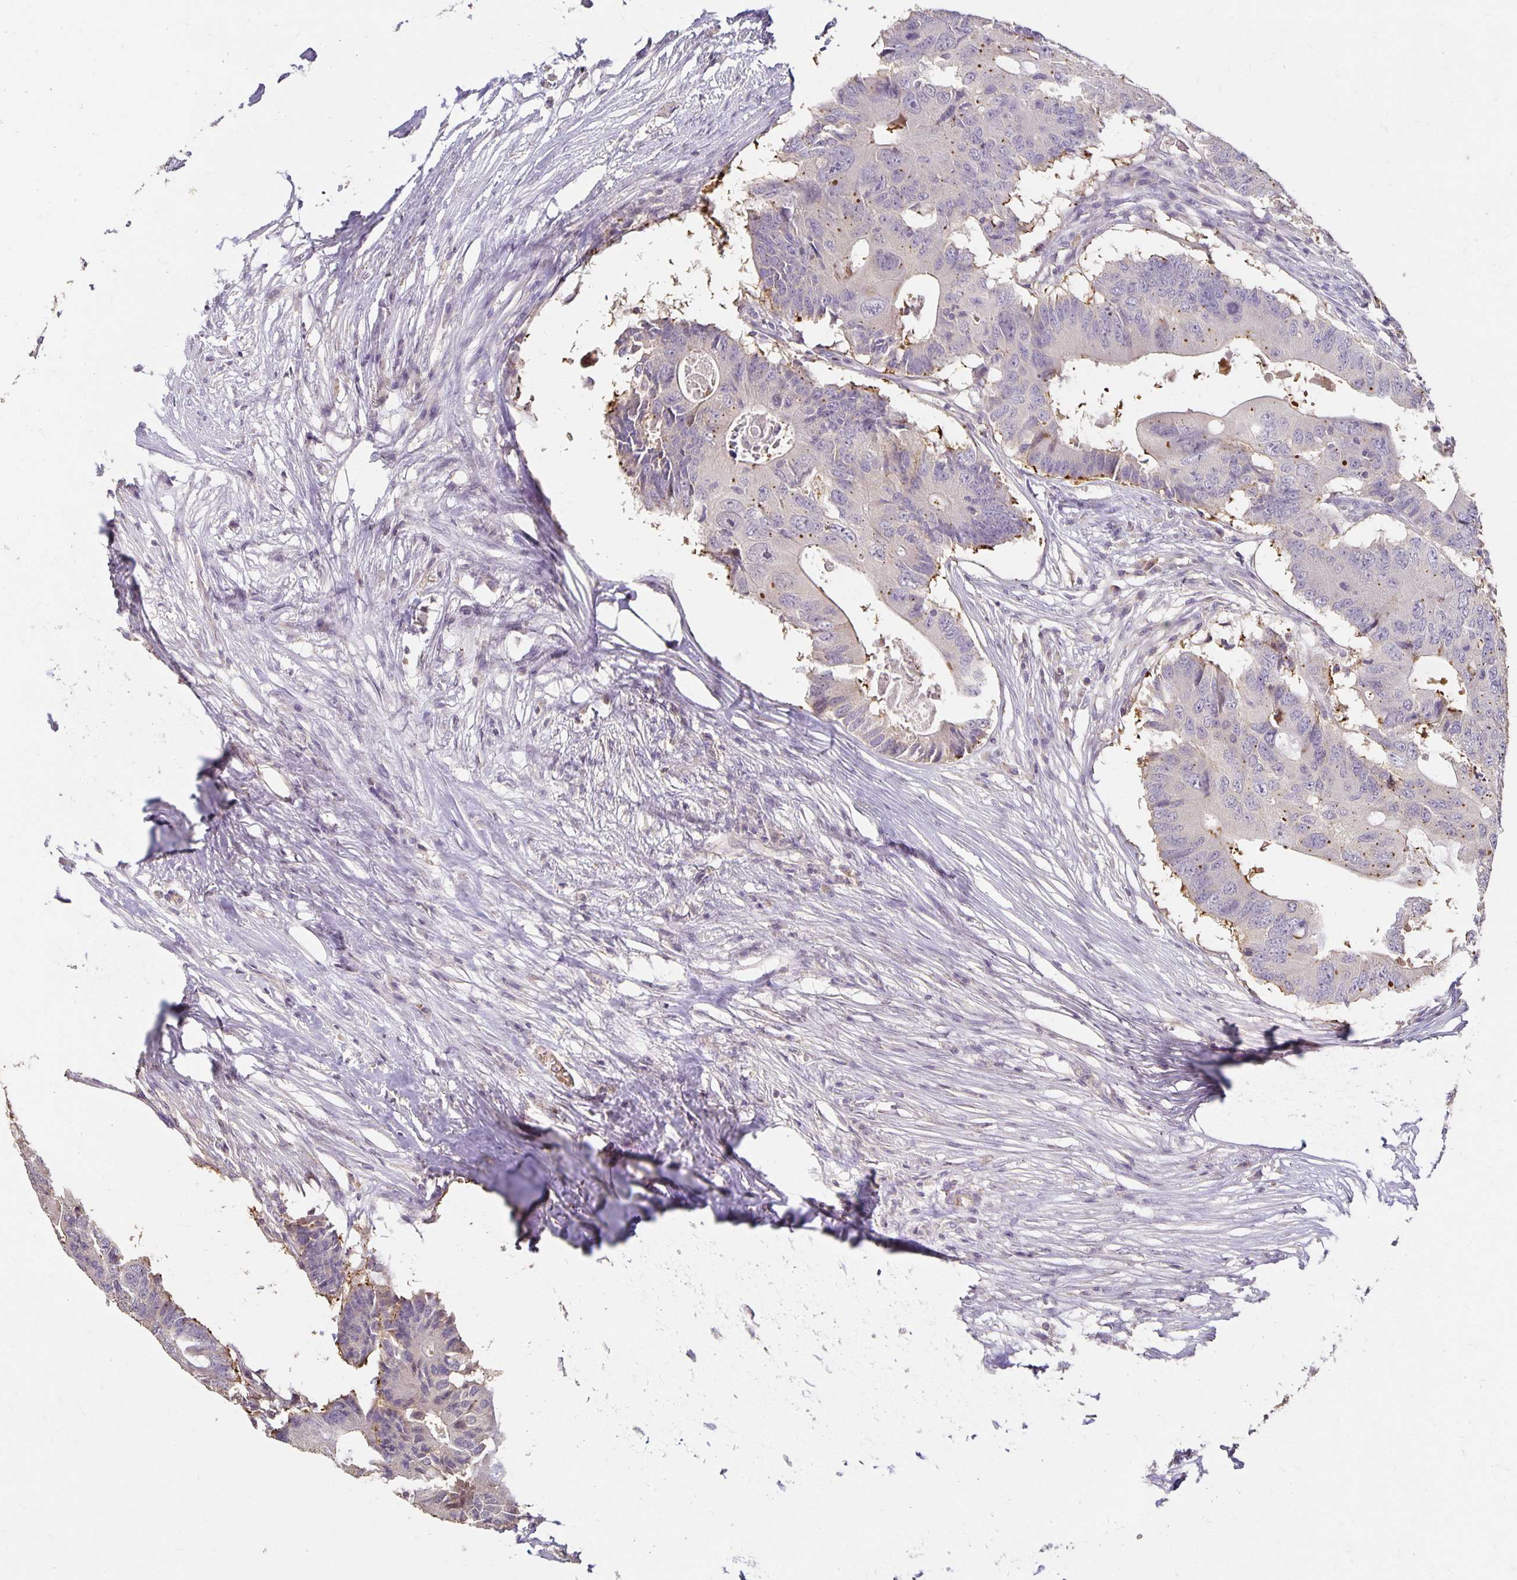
{"staining": {"intensity": "negative", "quantity": "none", "location": "none"}, "tissue": "colorectal cancer", "cell_type": "Tumor cells", "image_type": "cancer", "snomed": [{"axis": "morphology", "description": "Adenocarcinoma, NOS"}, {"axis": "topography", "description": "Colon"}], "caption": "Immunohistochemistry (IHC) image of human colorectal cancer (adenocarcinoma) stained for a protein (brown), which demonstrates no expression in tumor cells. The staining is performed using DAB (3,3'-diaminobenzidine) brown chromogen with nuclei counter-stained in using hematoxylin.", "gene": "CST6", "patient": {"sex": "male", "age": 71}}